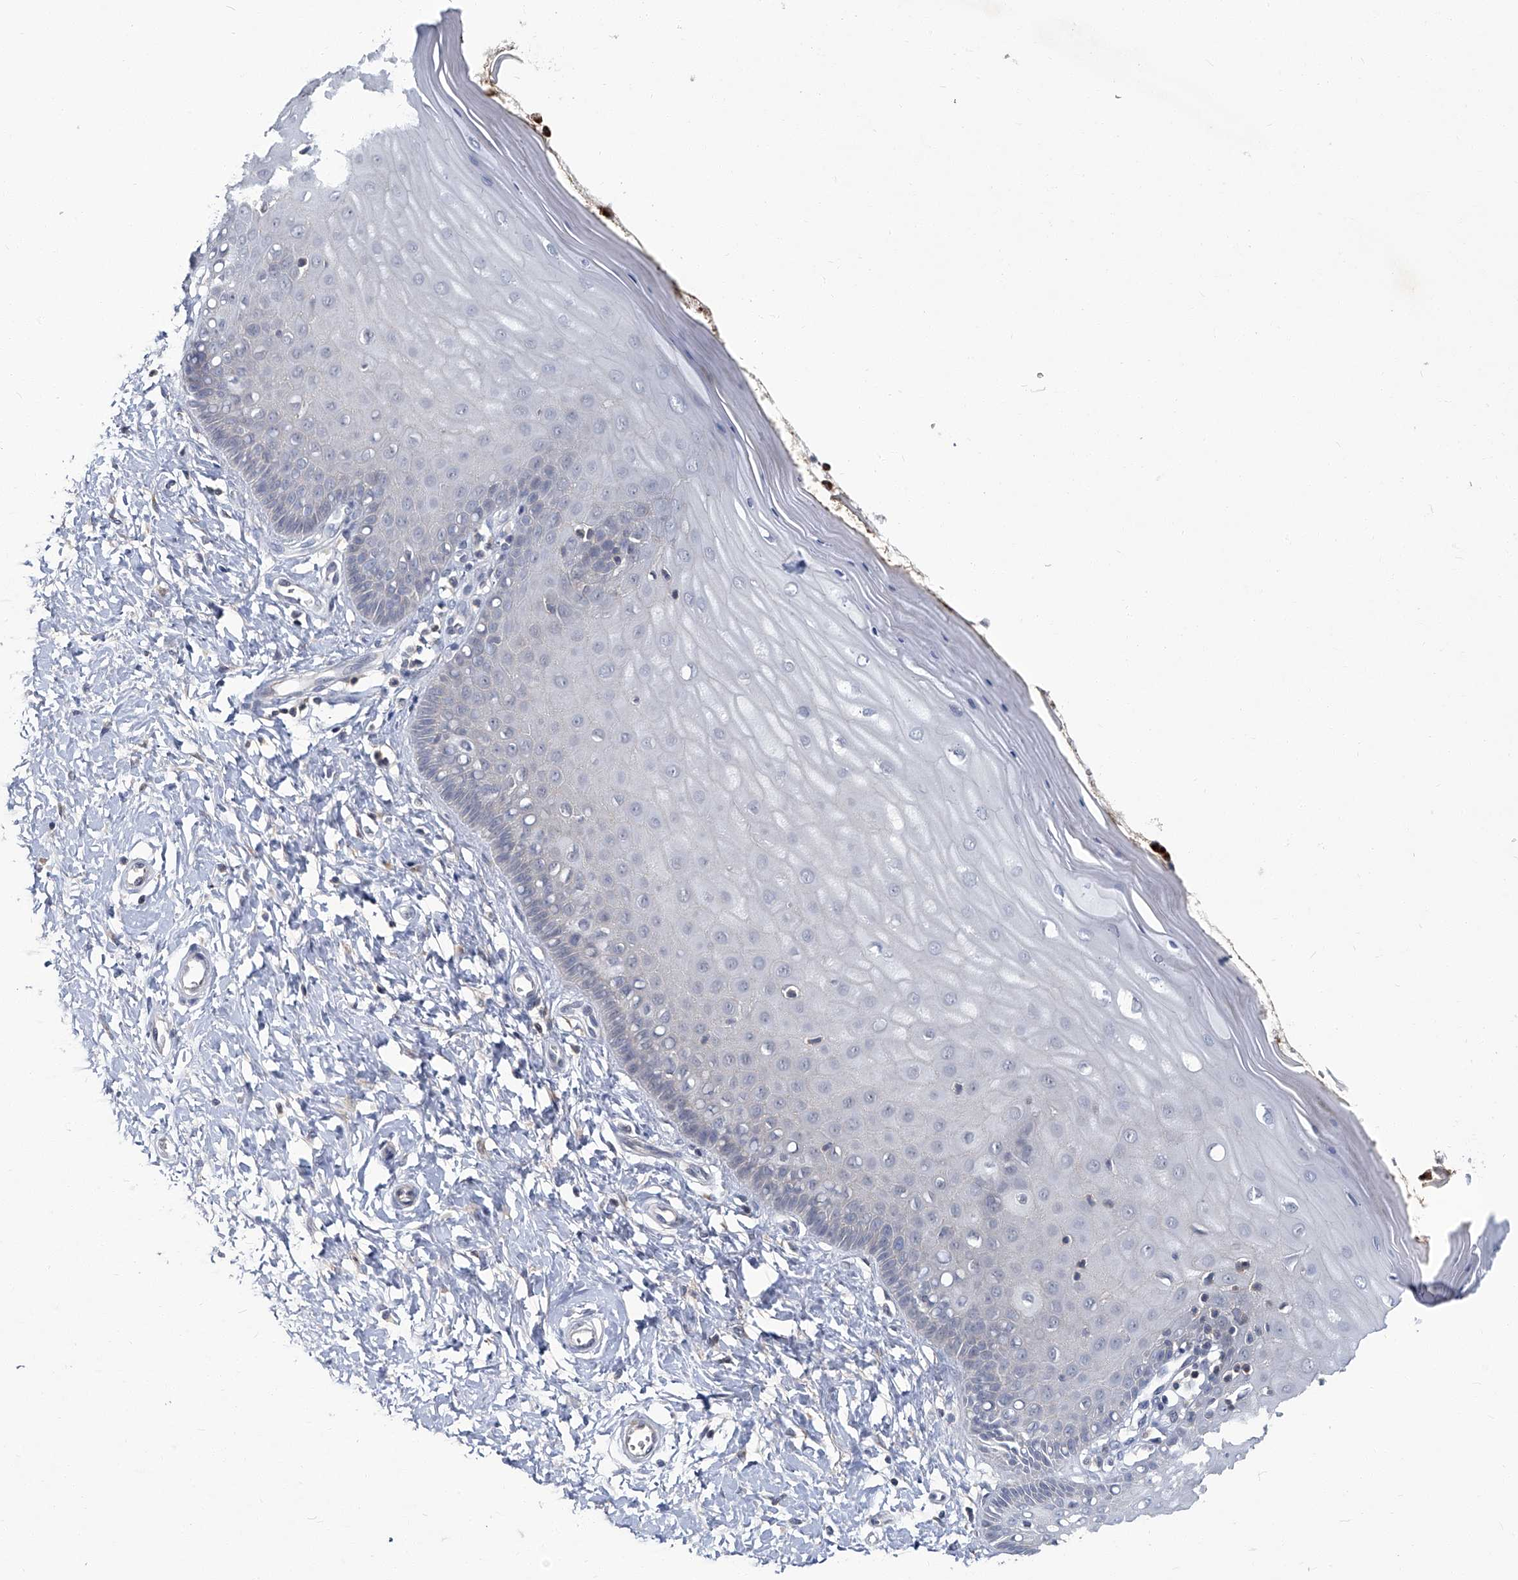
{"staining": {"intensity": "negative", "quantity": "none", "location": "none"}, "tissue": "cervix", "cell_type": "Glandular cells", "image_type": "normal", "snomed": [{"axis": "morphology", "description": "Normal tissue, NOS"}, {"axis": "topography", "description": "Cervix"}], "caption": "Micrograph shows no significant protein staining in glandular cells of normal cervix. Brightfield microscopy of IHC stained with DAB (3,3'-diaminobenzidine) (brown) and hematoxylin (blue), captured at high magnification.", "gene": "AKNAD1", "patient": {"sex": "female", "age": 55}}